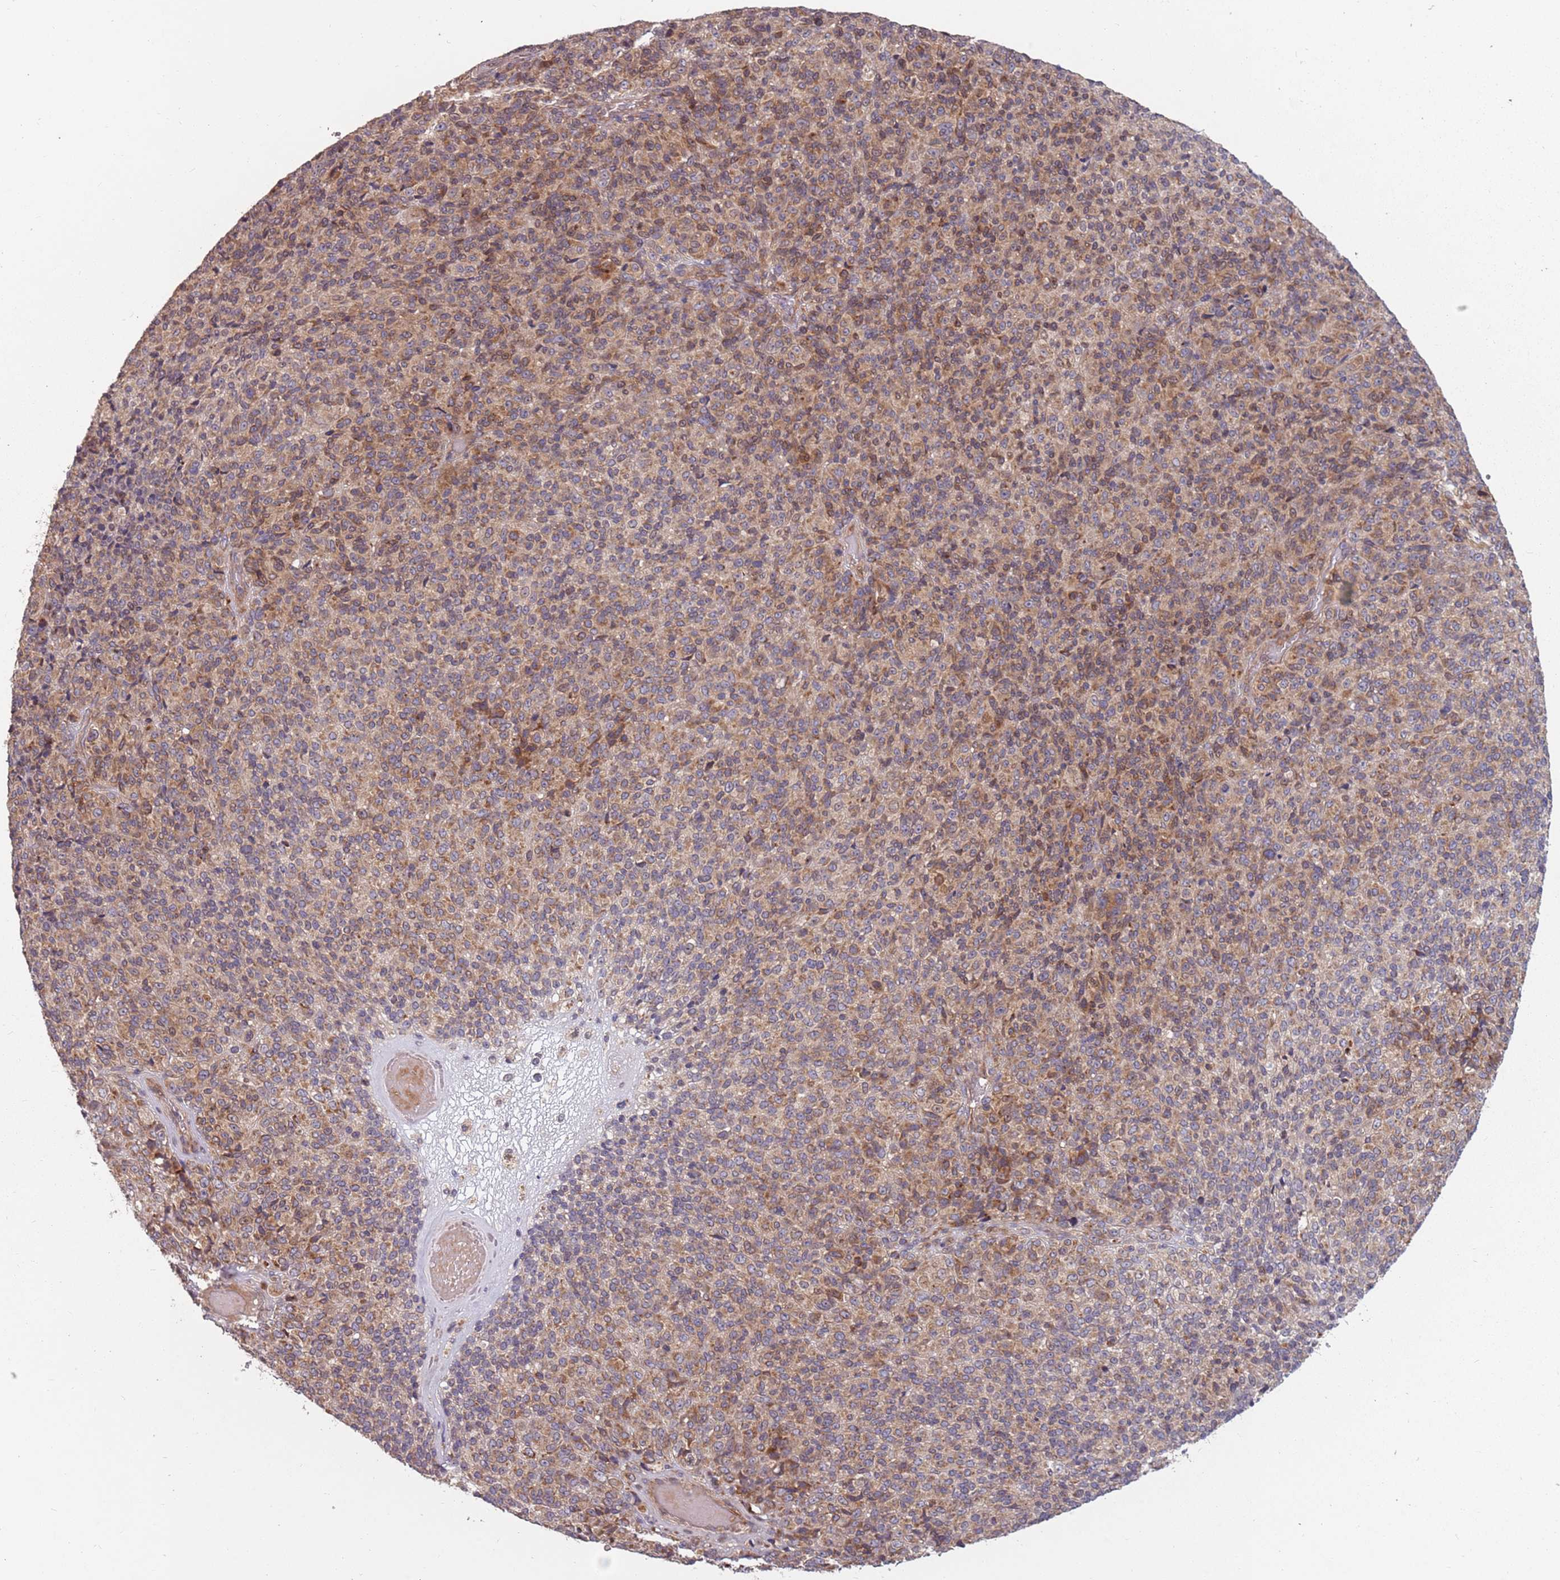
{"staining": {"intensity": "weak", "quantity": "25%-75%", "location": "cytoplasmic/membranous"}, "tissue": "melanoma", "cell_type": "Tumor cells", "image_type": "cancer", "snomed": [{"axis": "morphology", "description": "Malignant melanoma, Metastatic site"}, {"axis": "topography", "description": "Brain"}], "caption": "Melanoma stained for a protein (brown) reveals weak cytoplasmic/membranous positive expression in about 25%-75% of tumor cells.", "gene": "PLD6", "patient": {"sex": "female", "age": 56}}